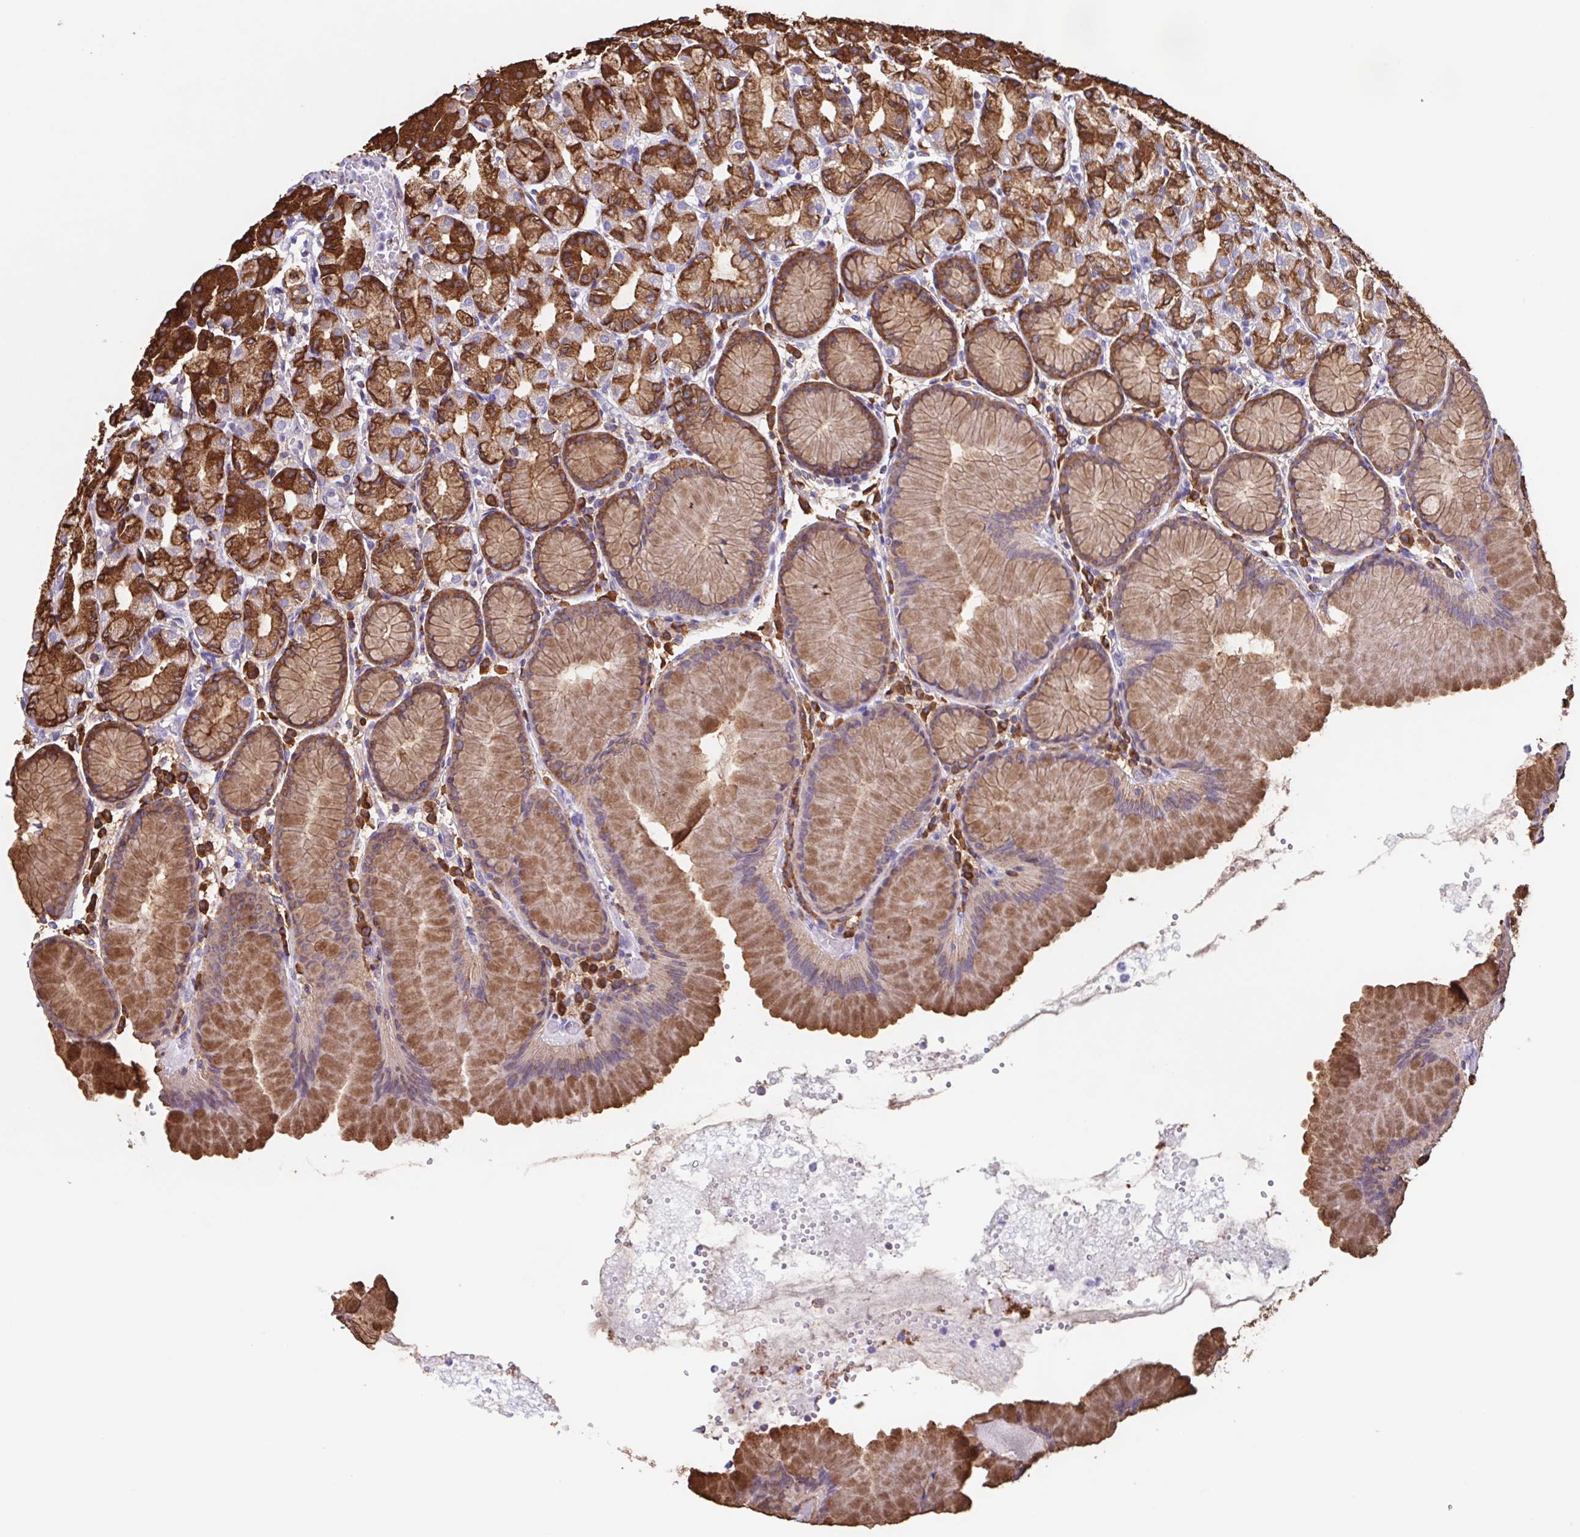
{"staining": {"intensity": "strong", "quantity": ">75%", "location": "cytoplasmic/membranous"}, "tissue": "stomach", "cell_type": "Glandular cells", "image_type": "normal", "snomed": [{"axis": "morphology", "description": "Normal tissue, NOS"}, {"axis": "topography", "description": "Stomach"}], "caption": "Immunohistochemistry (DAB) staining of unremarkable human stomach shows strong cytoplasmic/membranous protein positivity in approximately >75% of glandular cells.", "gene": "TPD52", "patient": {"sex": "female", "age": 57}}